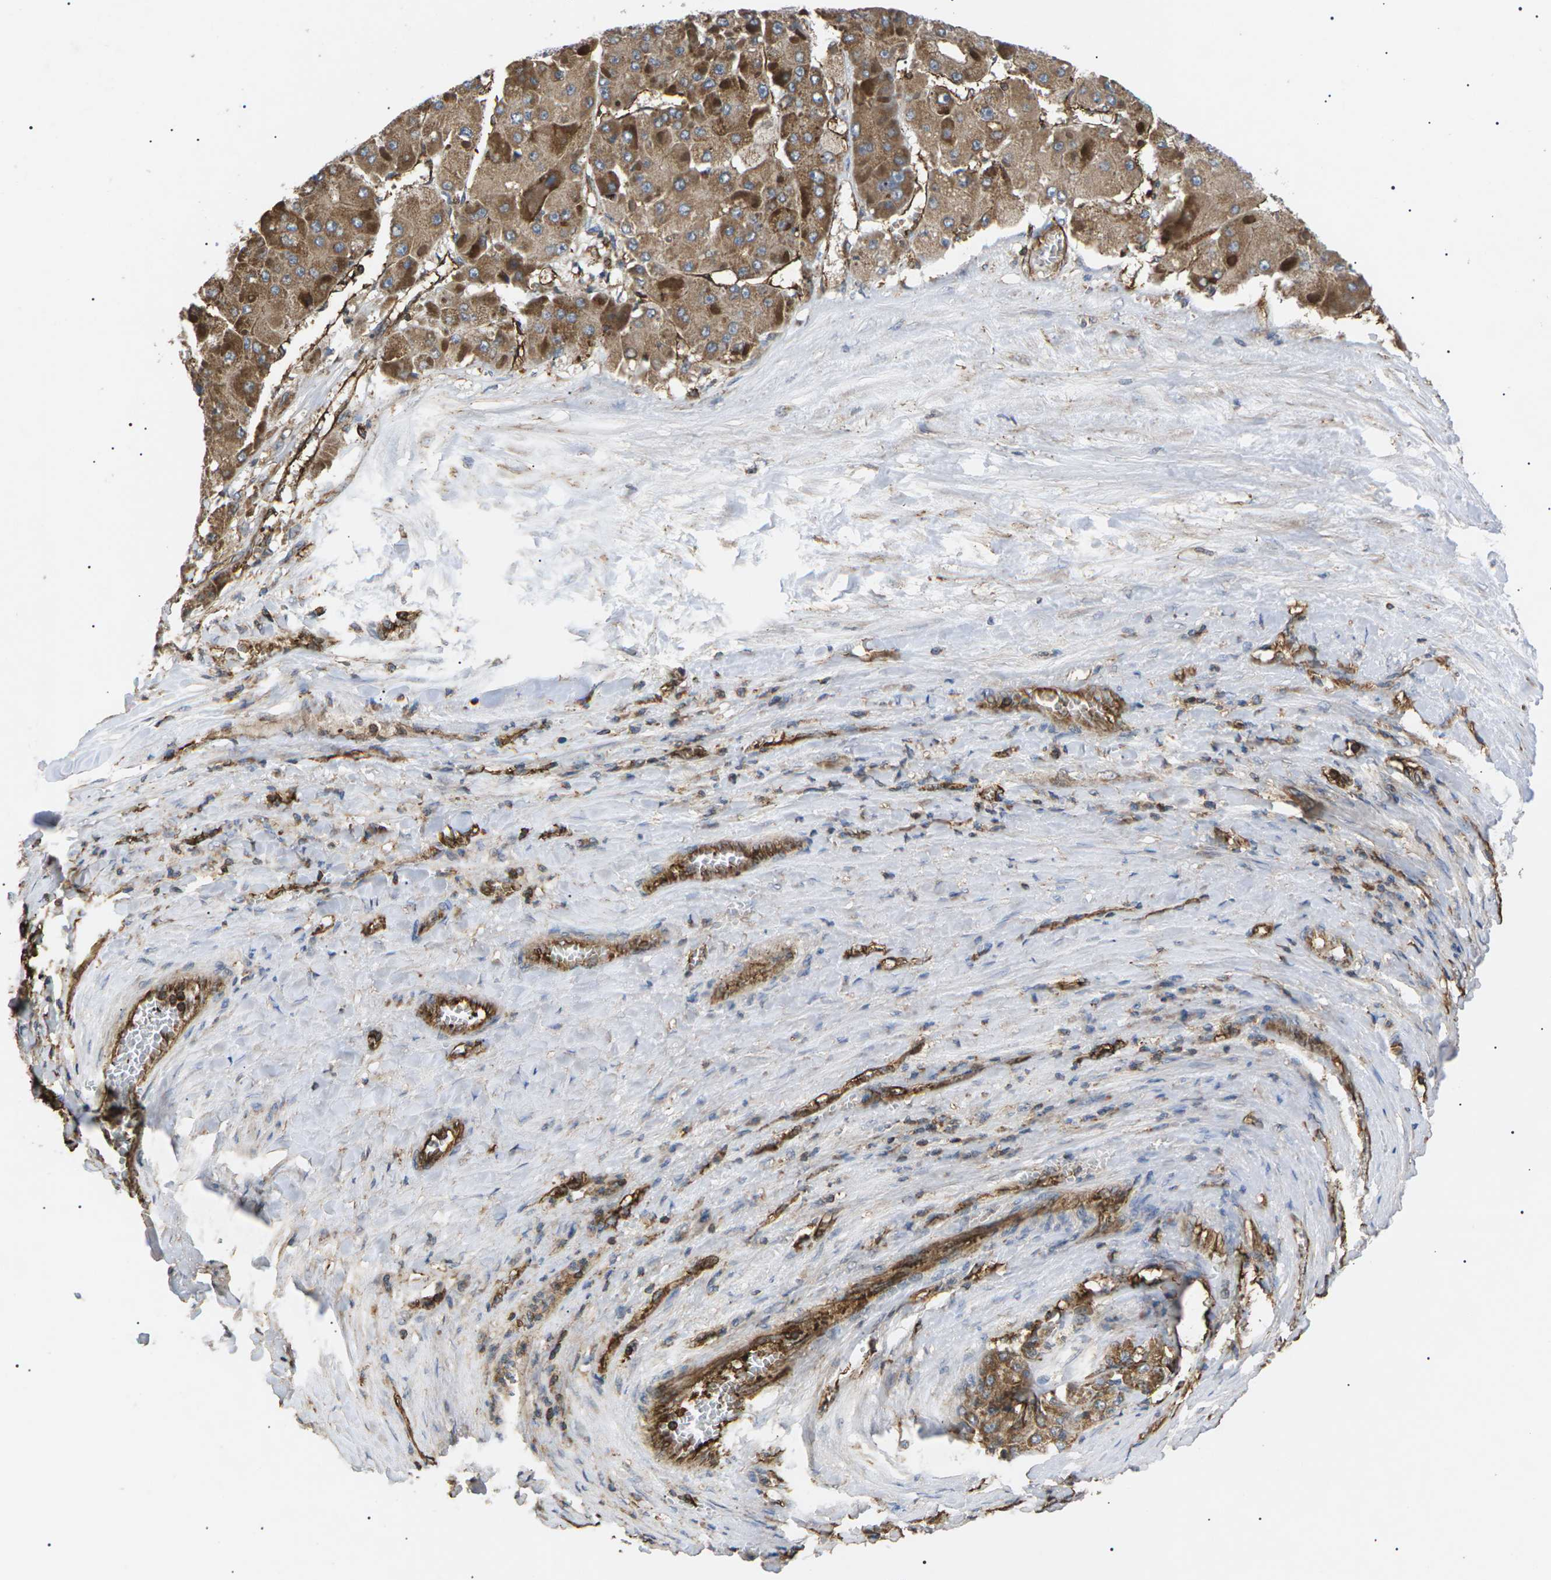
{"staining": {"intensity": "moderate", "quantity": ">75%", "location": "cytoplasmic/membranous"}, "tissue": "liver cancer", "cell_type": "Tumor cells", "image_type": "cancer", "snomed": [{"axis": "morphology", "description": "Carcinoma, Hepatocellular, NOS"}, {"axis": "topography", "description": "Liver"}], "caption": "Immunohistochemical staining of human liver hepatocellular carcinoma exhibits medium levels of moderate cytoplasmic/membranous protein expression in approximately >75% of tumor cells.", "gene": "TMTC4", "patient": {"sex": "female", "age": 73}}